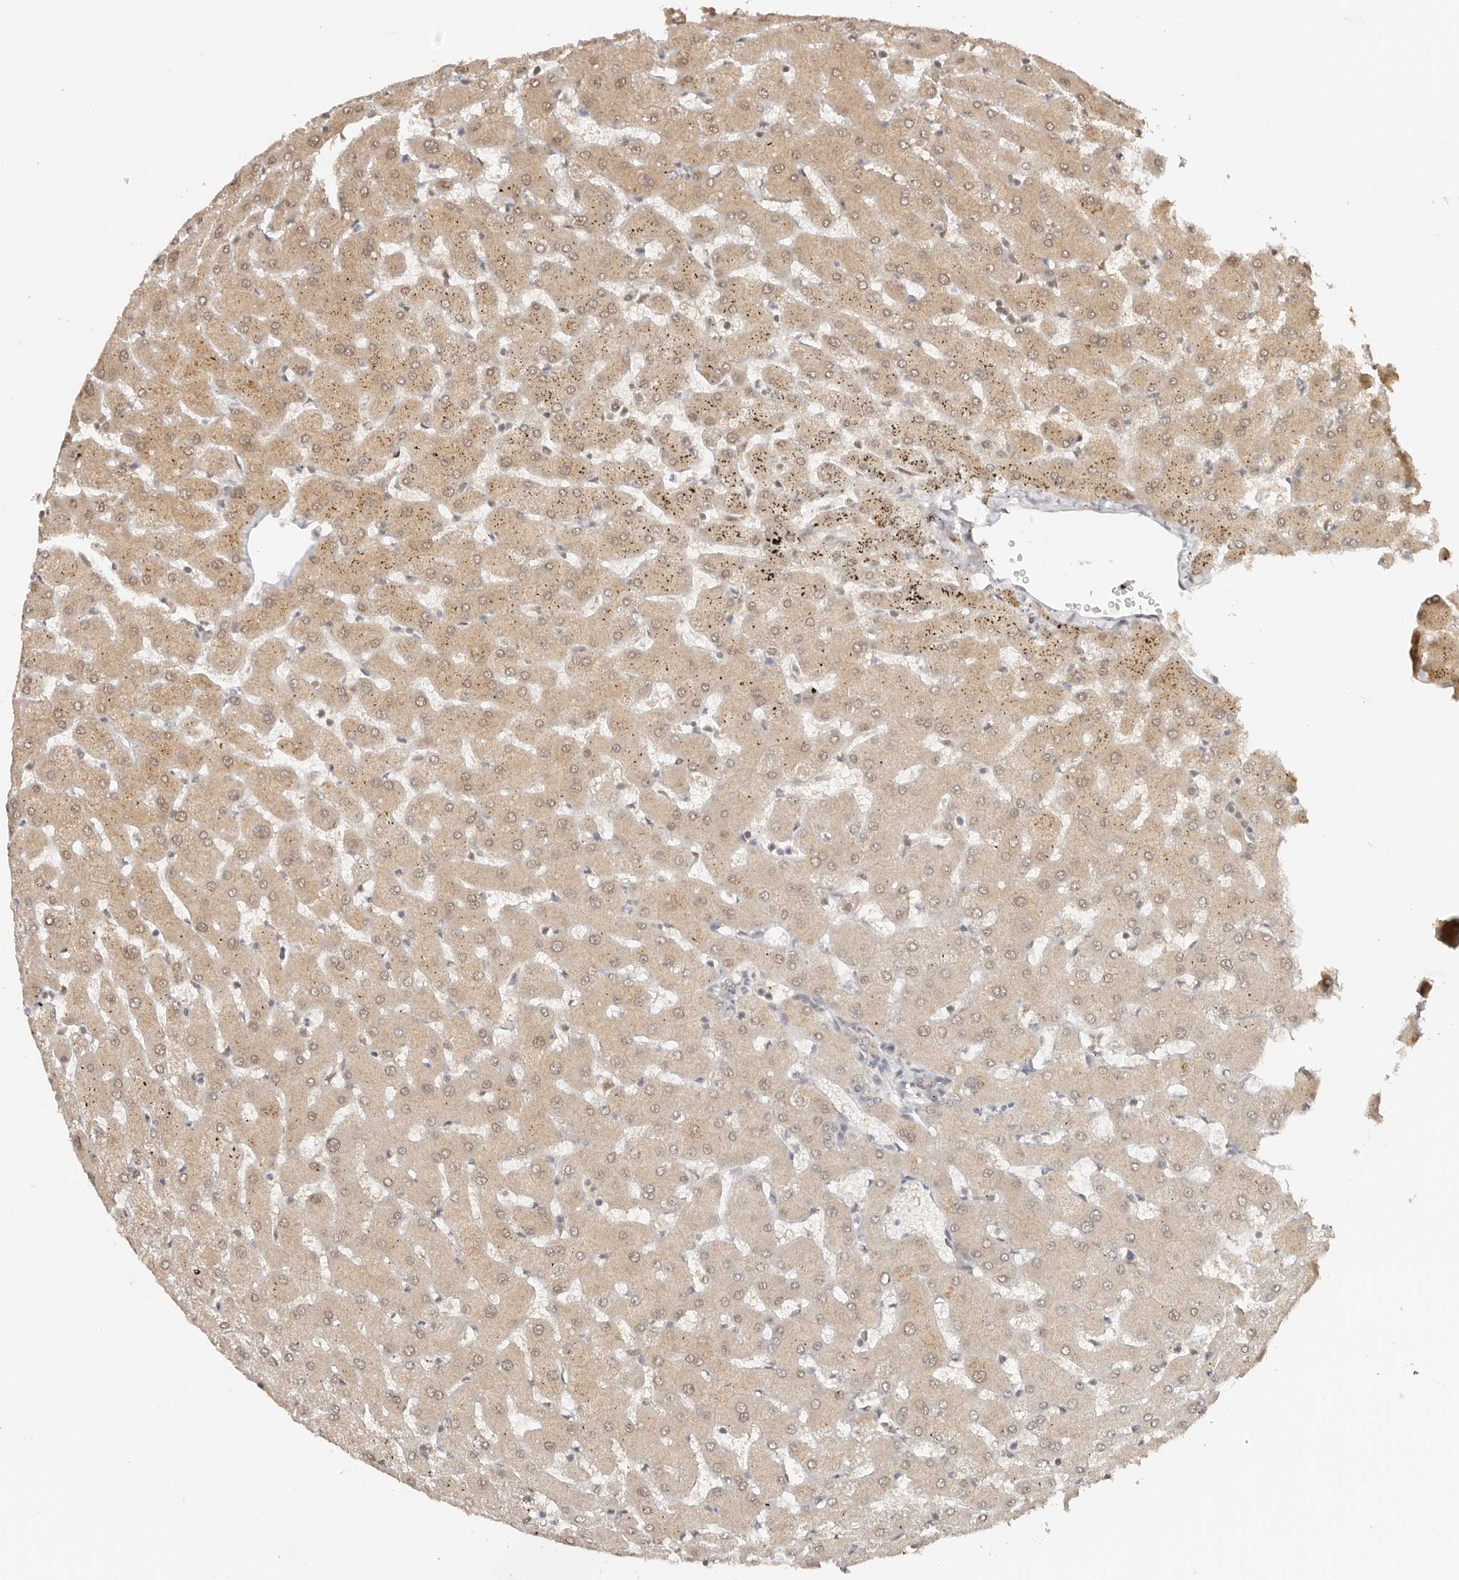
{"staining": {"intensity": "weak", "quantity": ">75%", "location": "cytoplasmic/membranous"}, "tissue": "liver", "cell_type": "Cholangiocytes", "image_type": "normal", "snomed": [{"axis": "morphology", "description": "Normal tissue, NOS"}, {"axis": "topography", "description": "Liver"}], "caption": "High-power microscopy captured an IHC image of benign liver, revealing weak cytoplasmic/membranous staining in about >75% of cholangiocytes. (DAB (3,3'-diaminobenzidine) IHC with brightfield microscopy, high magnification).", "gene": "PSMA5", "patient": {"sex": "female", "age": 63}}